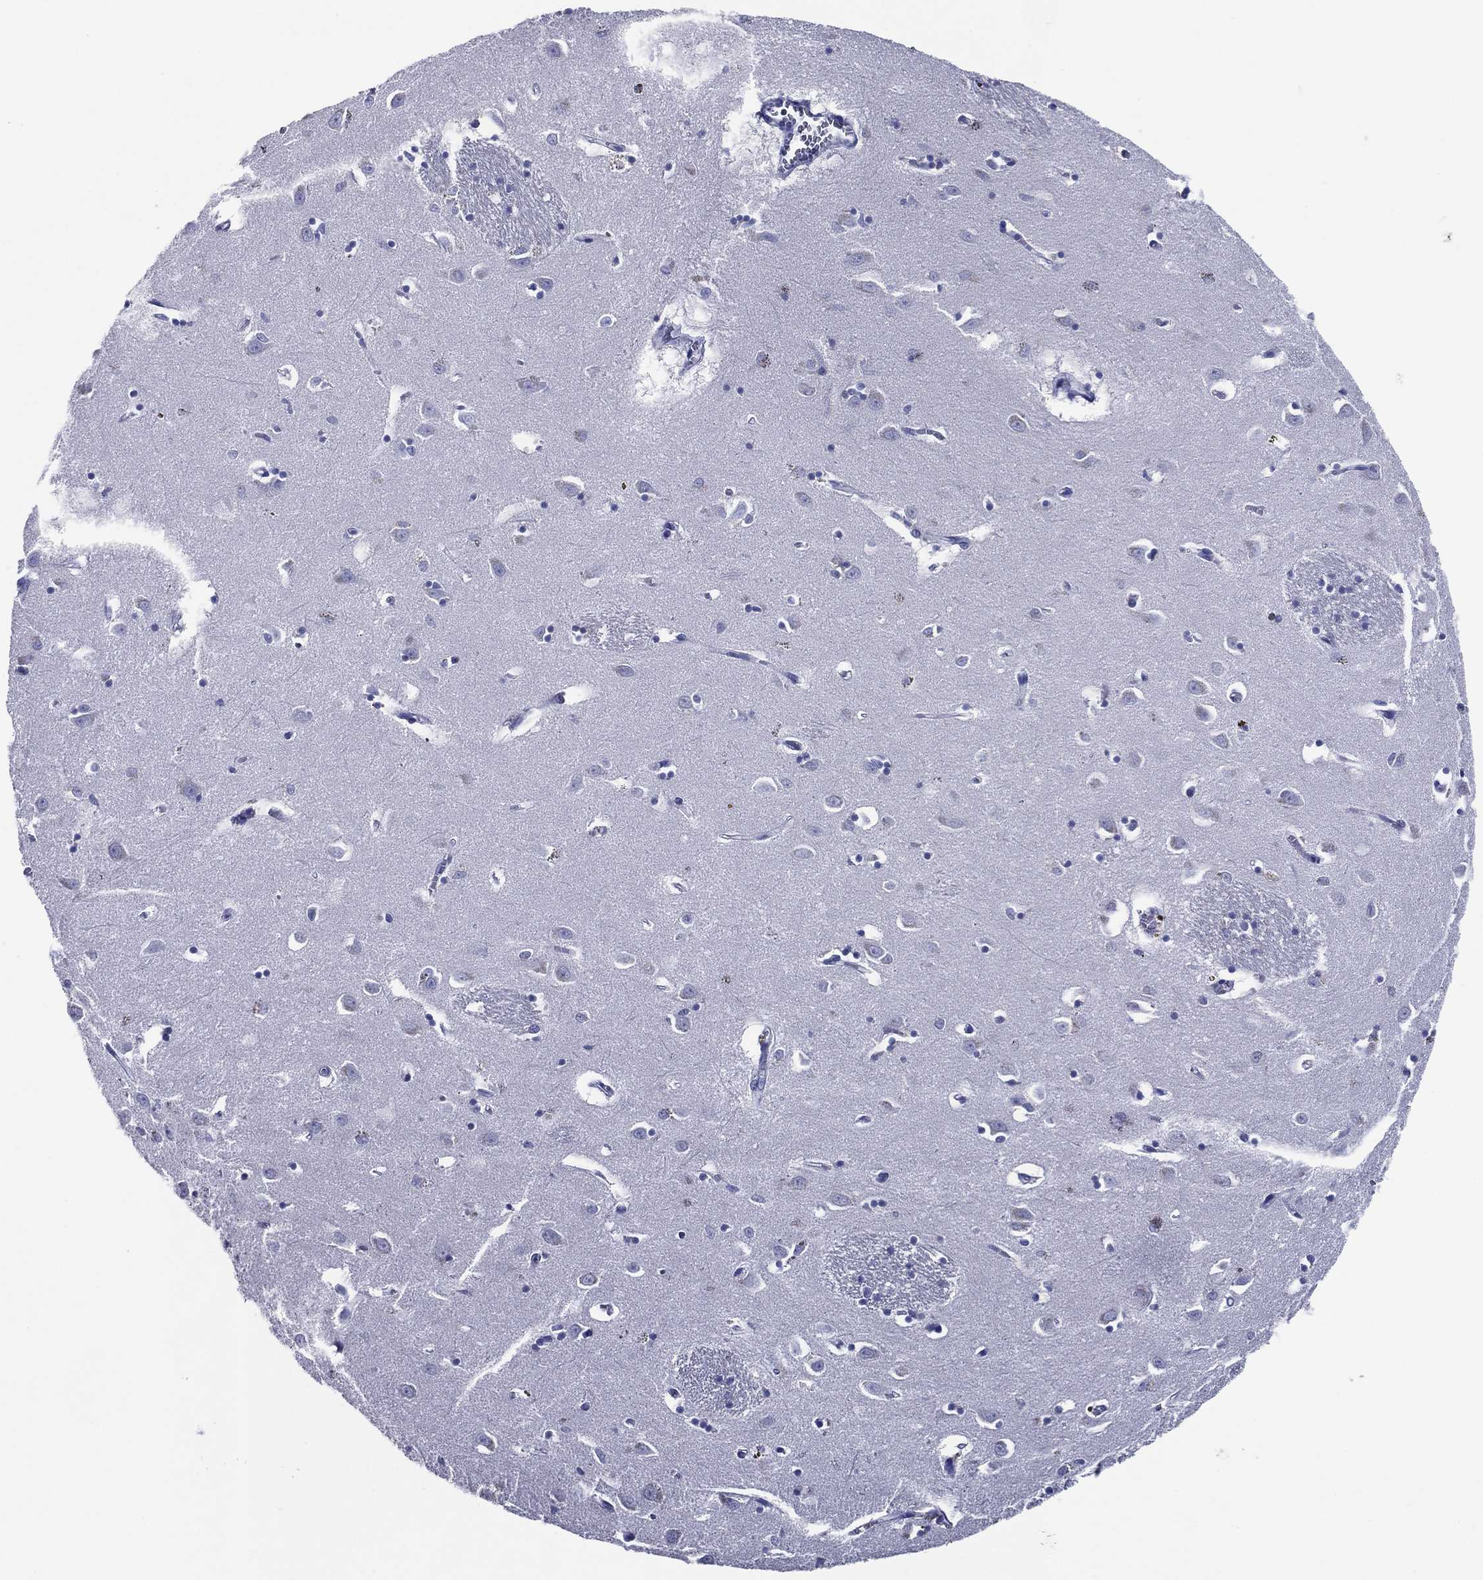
{"staining": {"intensity": "negative", "quantity": "none", "location": "none"}, "tissue": "caudate", "cell_type": "Glial cells", "image_type": "normal", "snomed": [{"axis": "morphology", "description": "Normal tissue, NOS"}, {"axis": "topography", "description": "Lateral ventricle wall"}], "caption": "Immunohistochemical staining of unremarkable caudate shows no significant staining in glial cells.", "gene": "ACE2", "patient": {"sex": "female", "age": 64}}